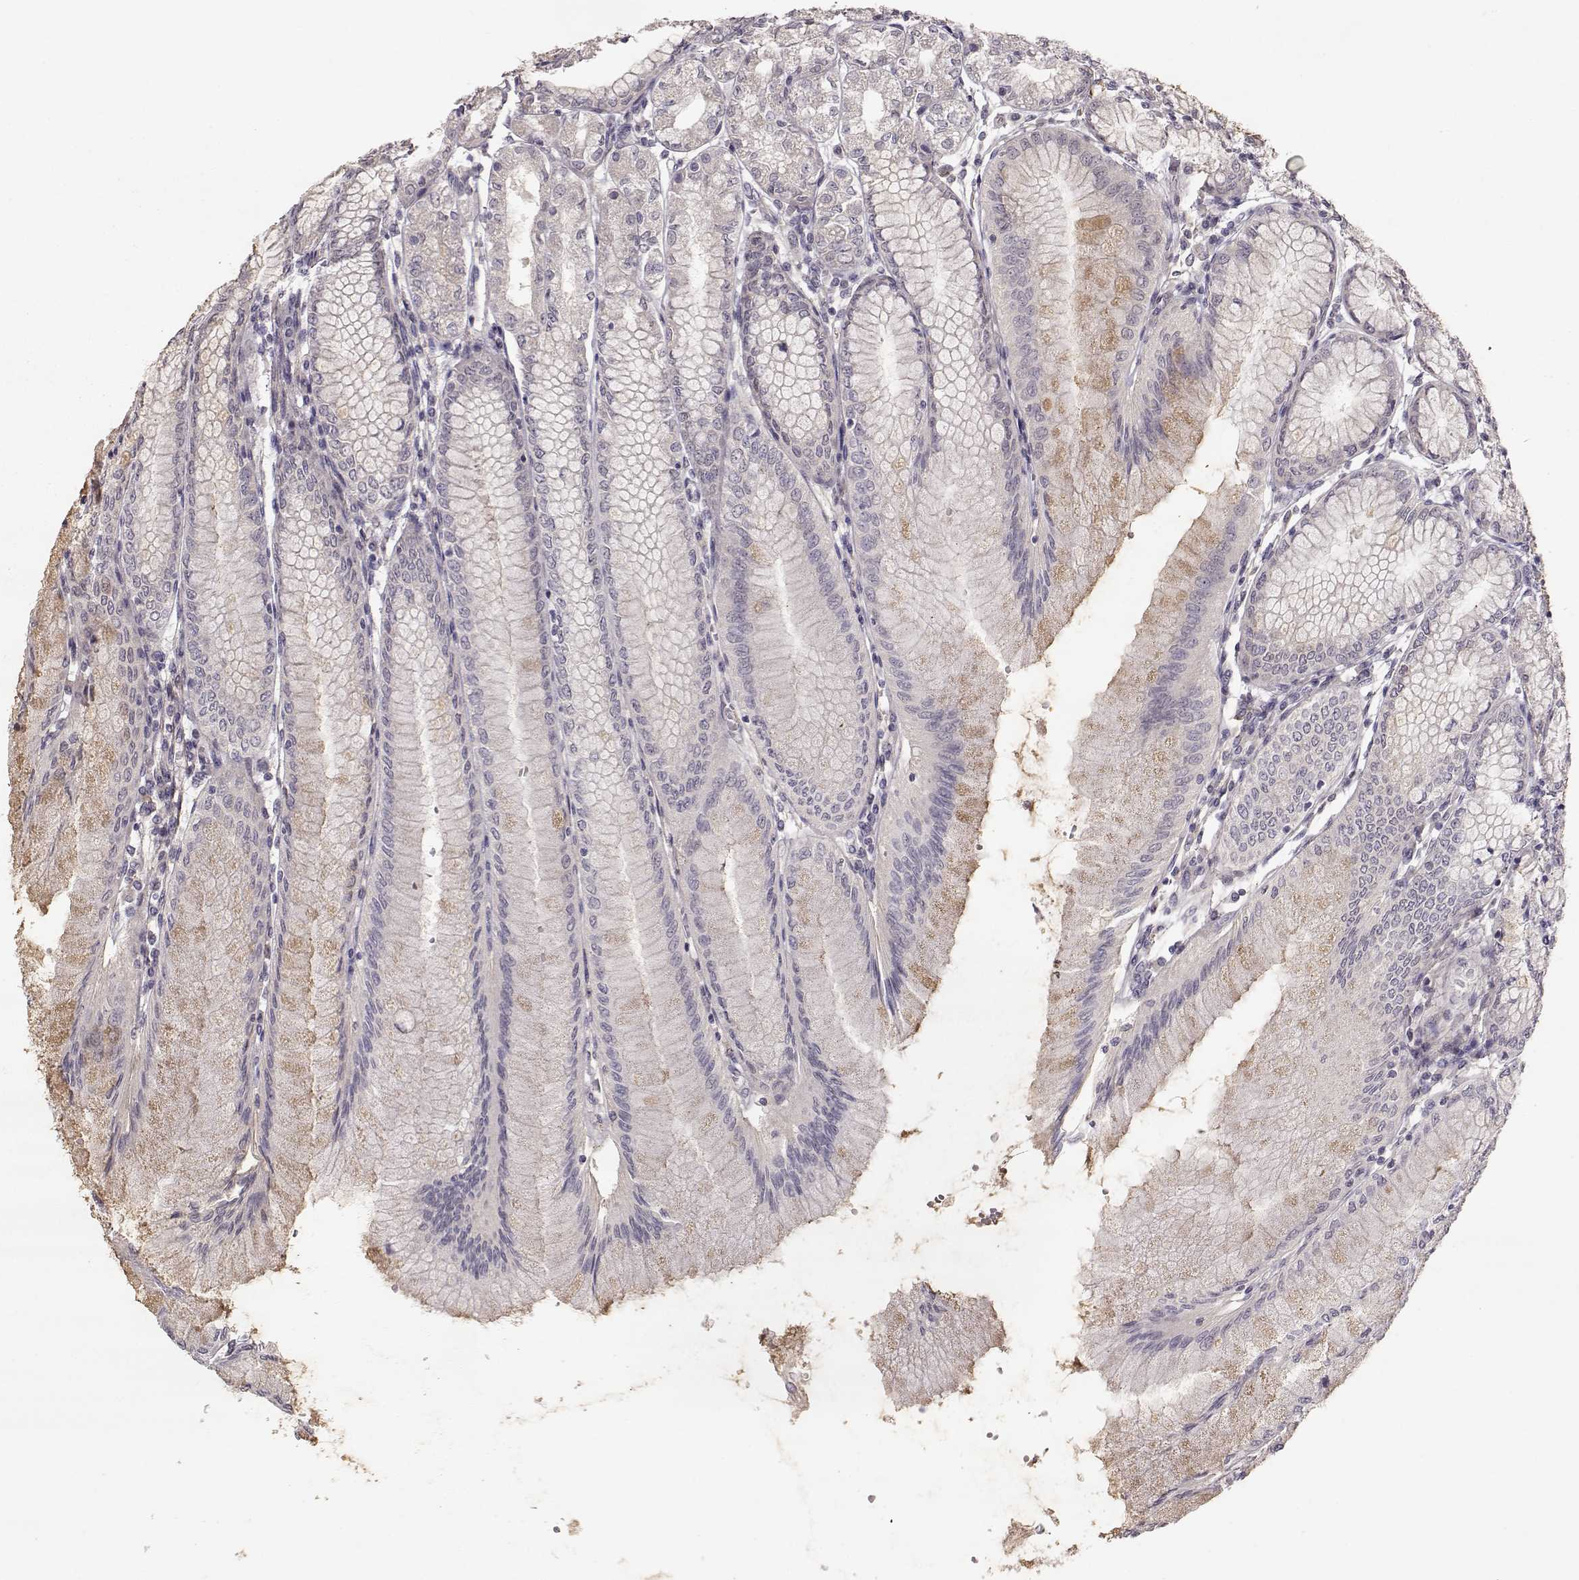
{"staining": {"intensity": "weak", "quantity": "<25%", "location": "cytoplasmic/membranous"}, "tissue": "stomach", "cell_type": "Glandular cells", "image_type": "normal", "snomed": [{"axis": "morphology", "description": "Normal tissue, NOS"}, {"axis": "topography", "description": "Skeletal muscle"}, {"axis": "topography", "description": "Stomach"}], "caption": "This image is of benign stomach stained with immunohistochemistry to label a protein in brown with the nuclei are counter-stained blue. There is no expression in glandular cells. The staining was performed using DAB (3,3'-diaminobenzidine) to visualize the protein expression in brown, while the nuclei were stained in blue with hematoxylin (Magnification: 20x).", "gene": "PNMT", "patient": {"sex": "female", "age": 57}}